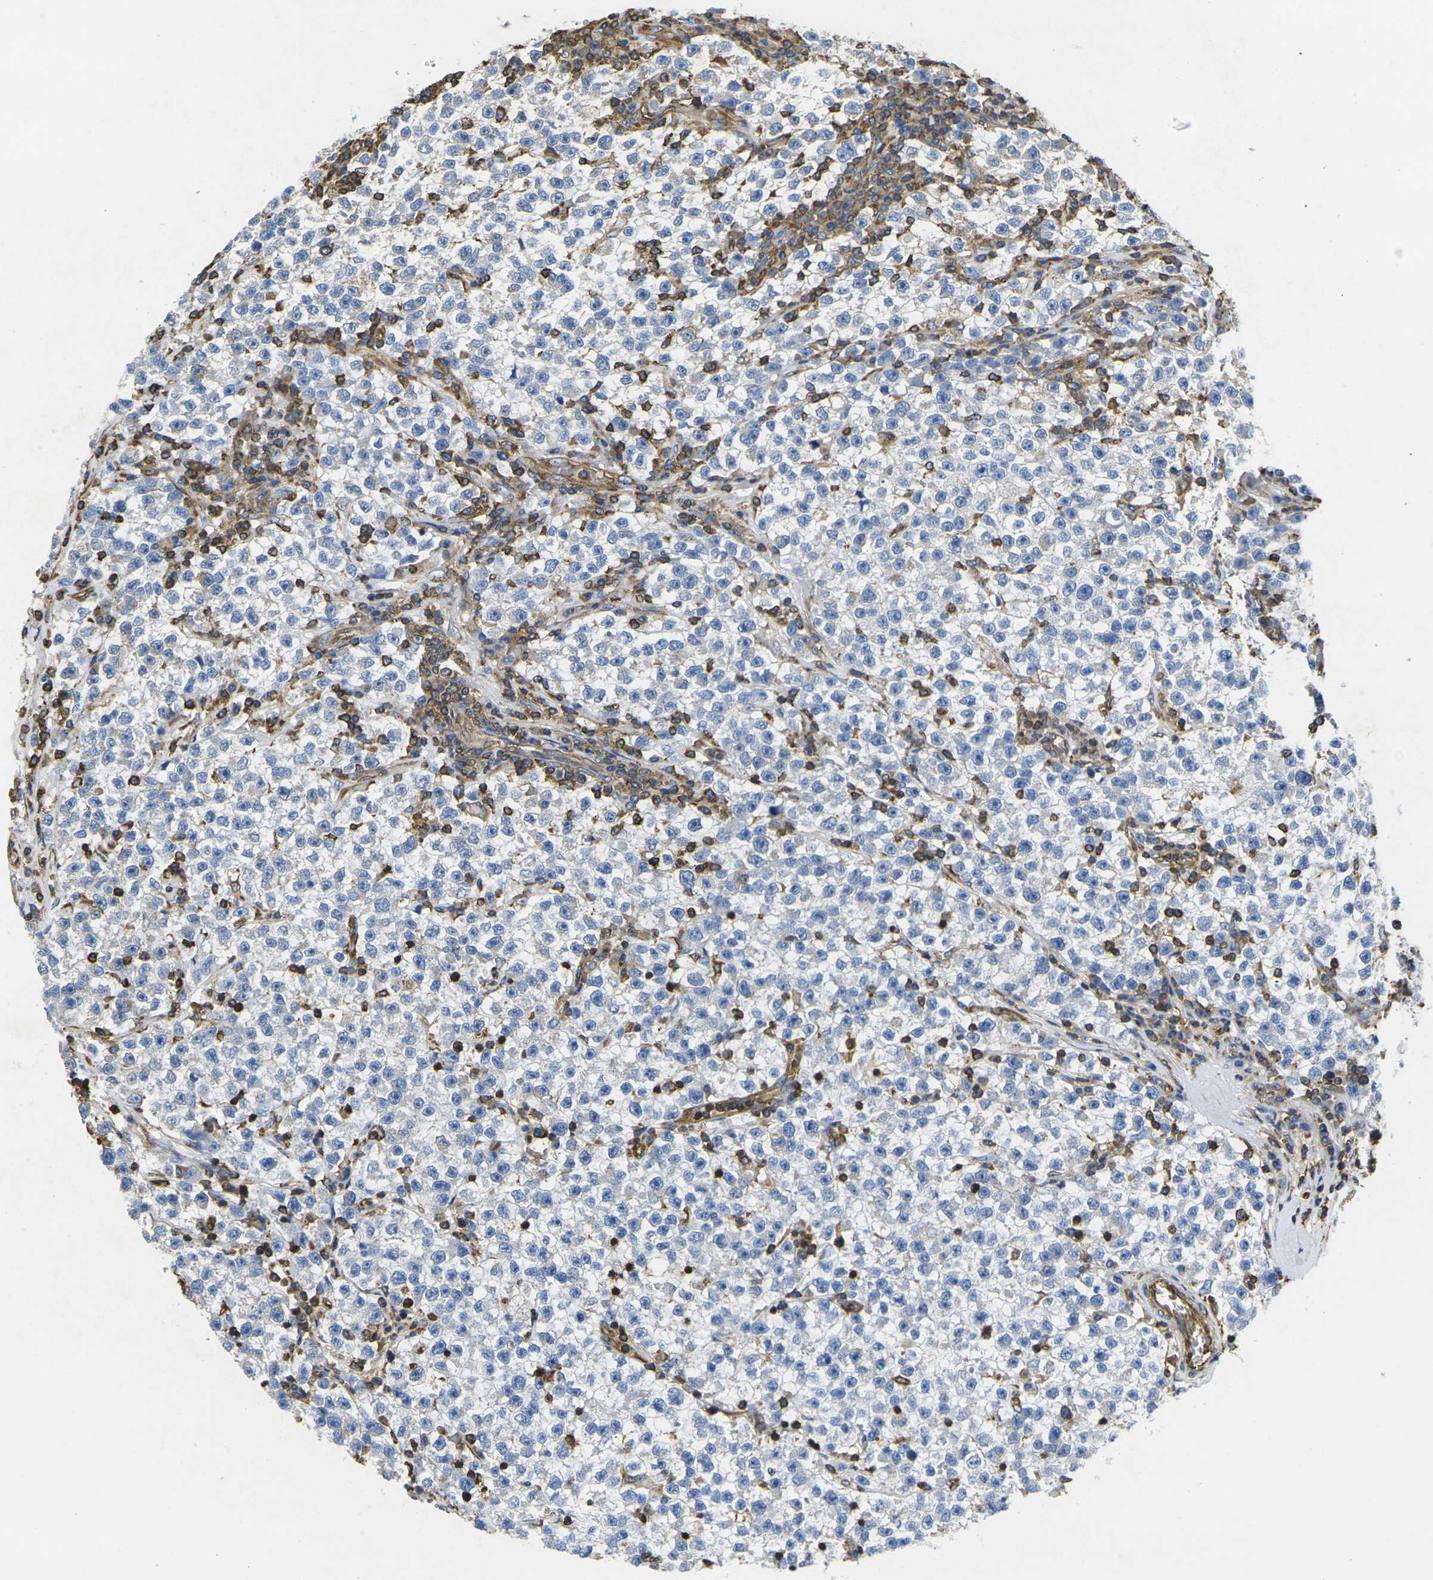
{"staining": {"intensity": "negative", "quantity": "none", "location": "none"}, "tissue": "testis cancer", "cell_type": "Tumor cells", "image_type": "cancer", "snomed": [{"axis": "morphology", "description": "Seminoma, NOS"}, {"axis": "topography", "description": "Testis"}], "caption": "Human seminoma (testis) stained for a protein using immunohistochemistry demonstrates no staining in tumor cells.", "gene": "FAM110D", "patient": {"sex": "male", "age": 22}}